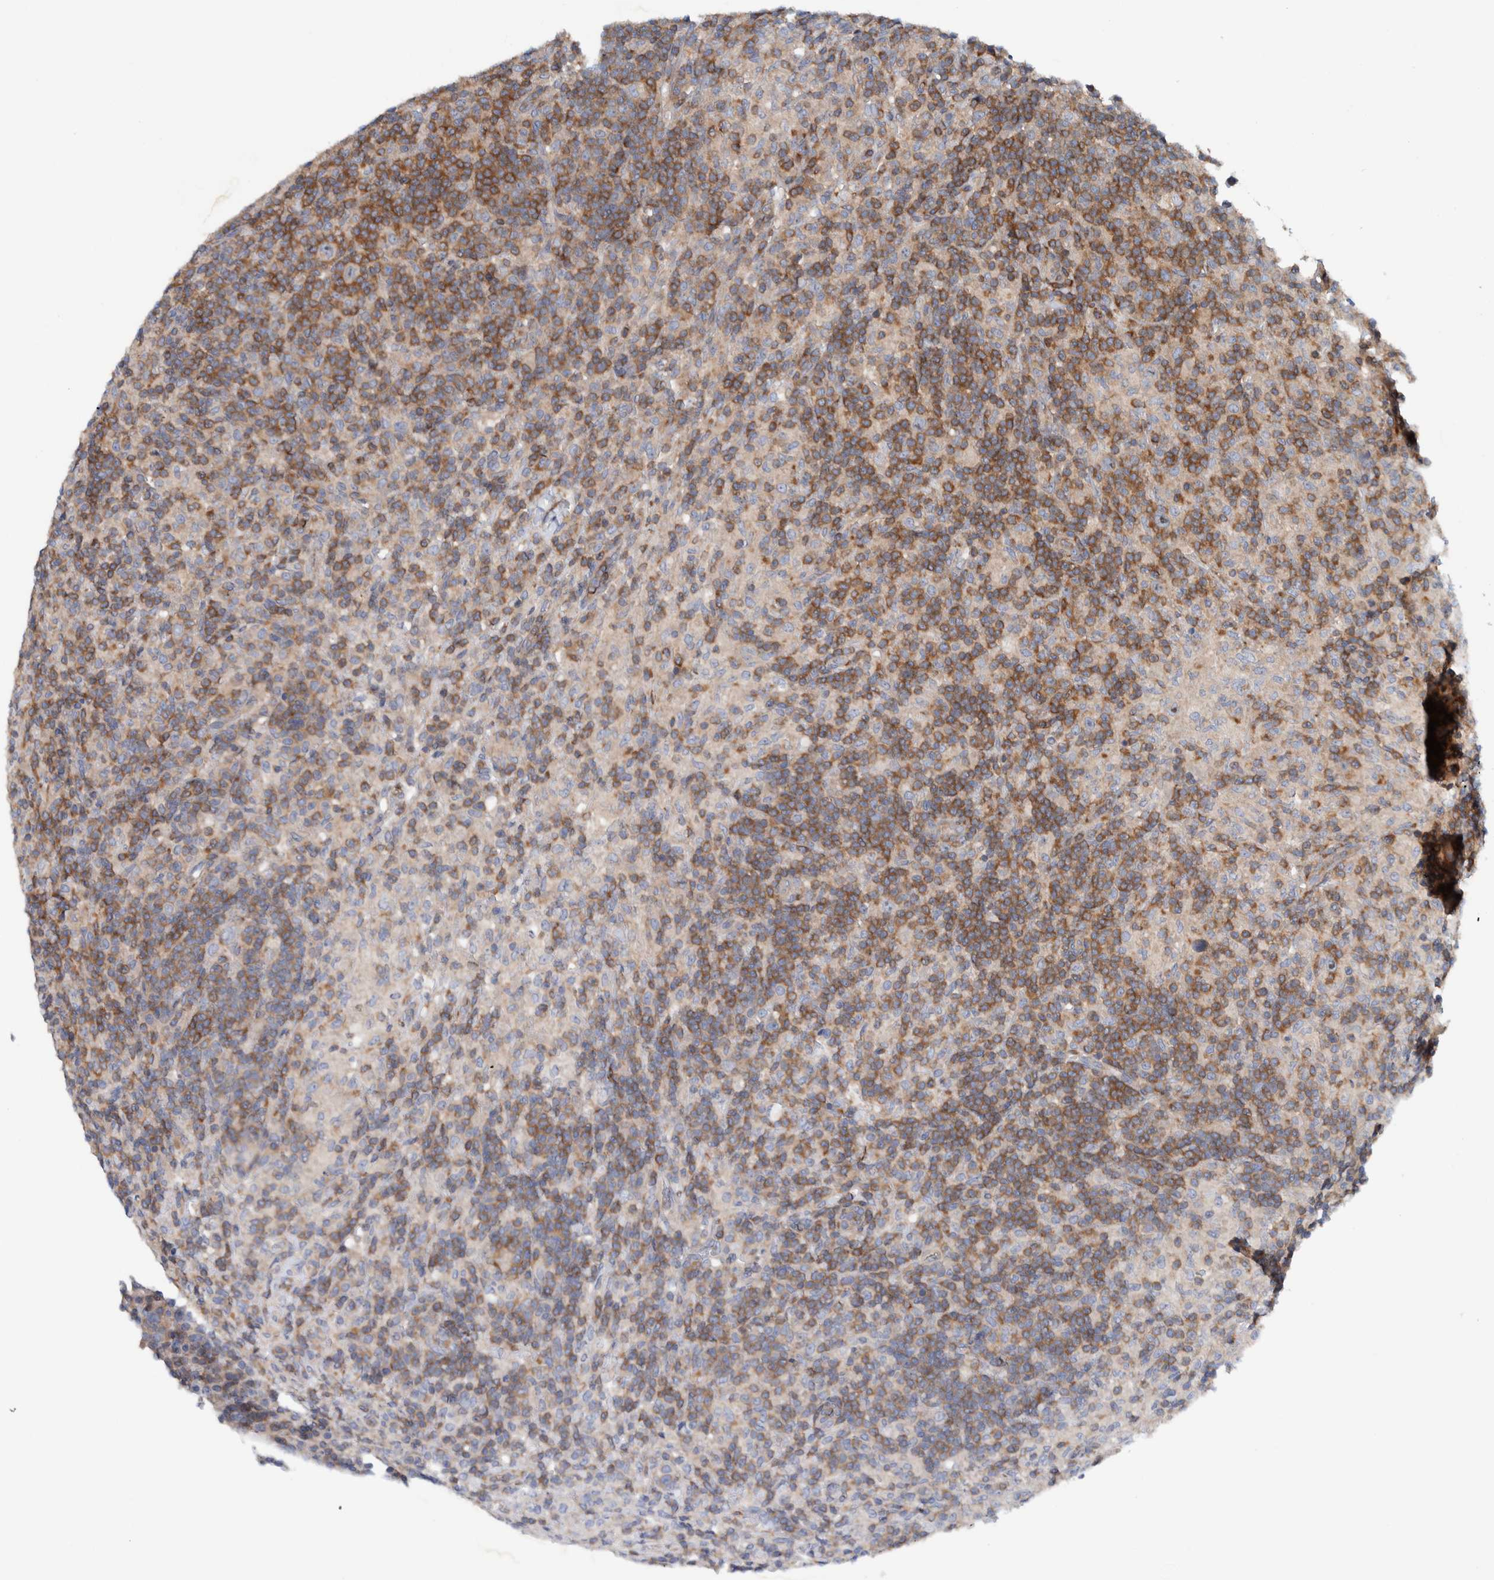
{"staining": {"intensity": "negative", "quantity": "none", "location": "none"}, "tissue": "lymphoma", "cell_type": "Tumor cells", "image_type": "cancer", "snomed": [{"axis": "morphology", "description": "Hodgkin's disease, NOS"}, {"axis": "topography", "description": "Lymph node"}], "caption": "The micrograph shows no staining of tumor cells in lymphoma. (Brightfield microscopy of DAB (3,3'-diaminobenzidine) immunohistochemistry (IHC) at high magnification).", "gene": "CCM2", "patient": {"sex": "male", "age": 70}}